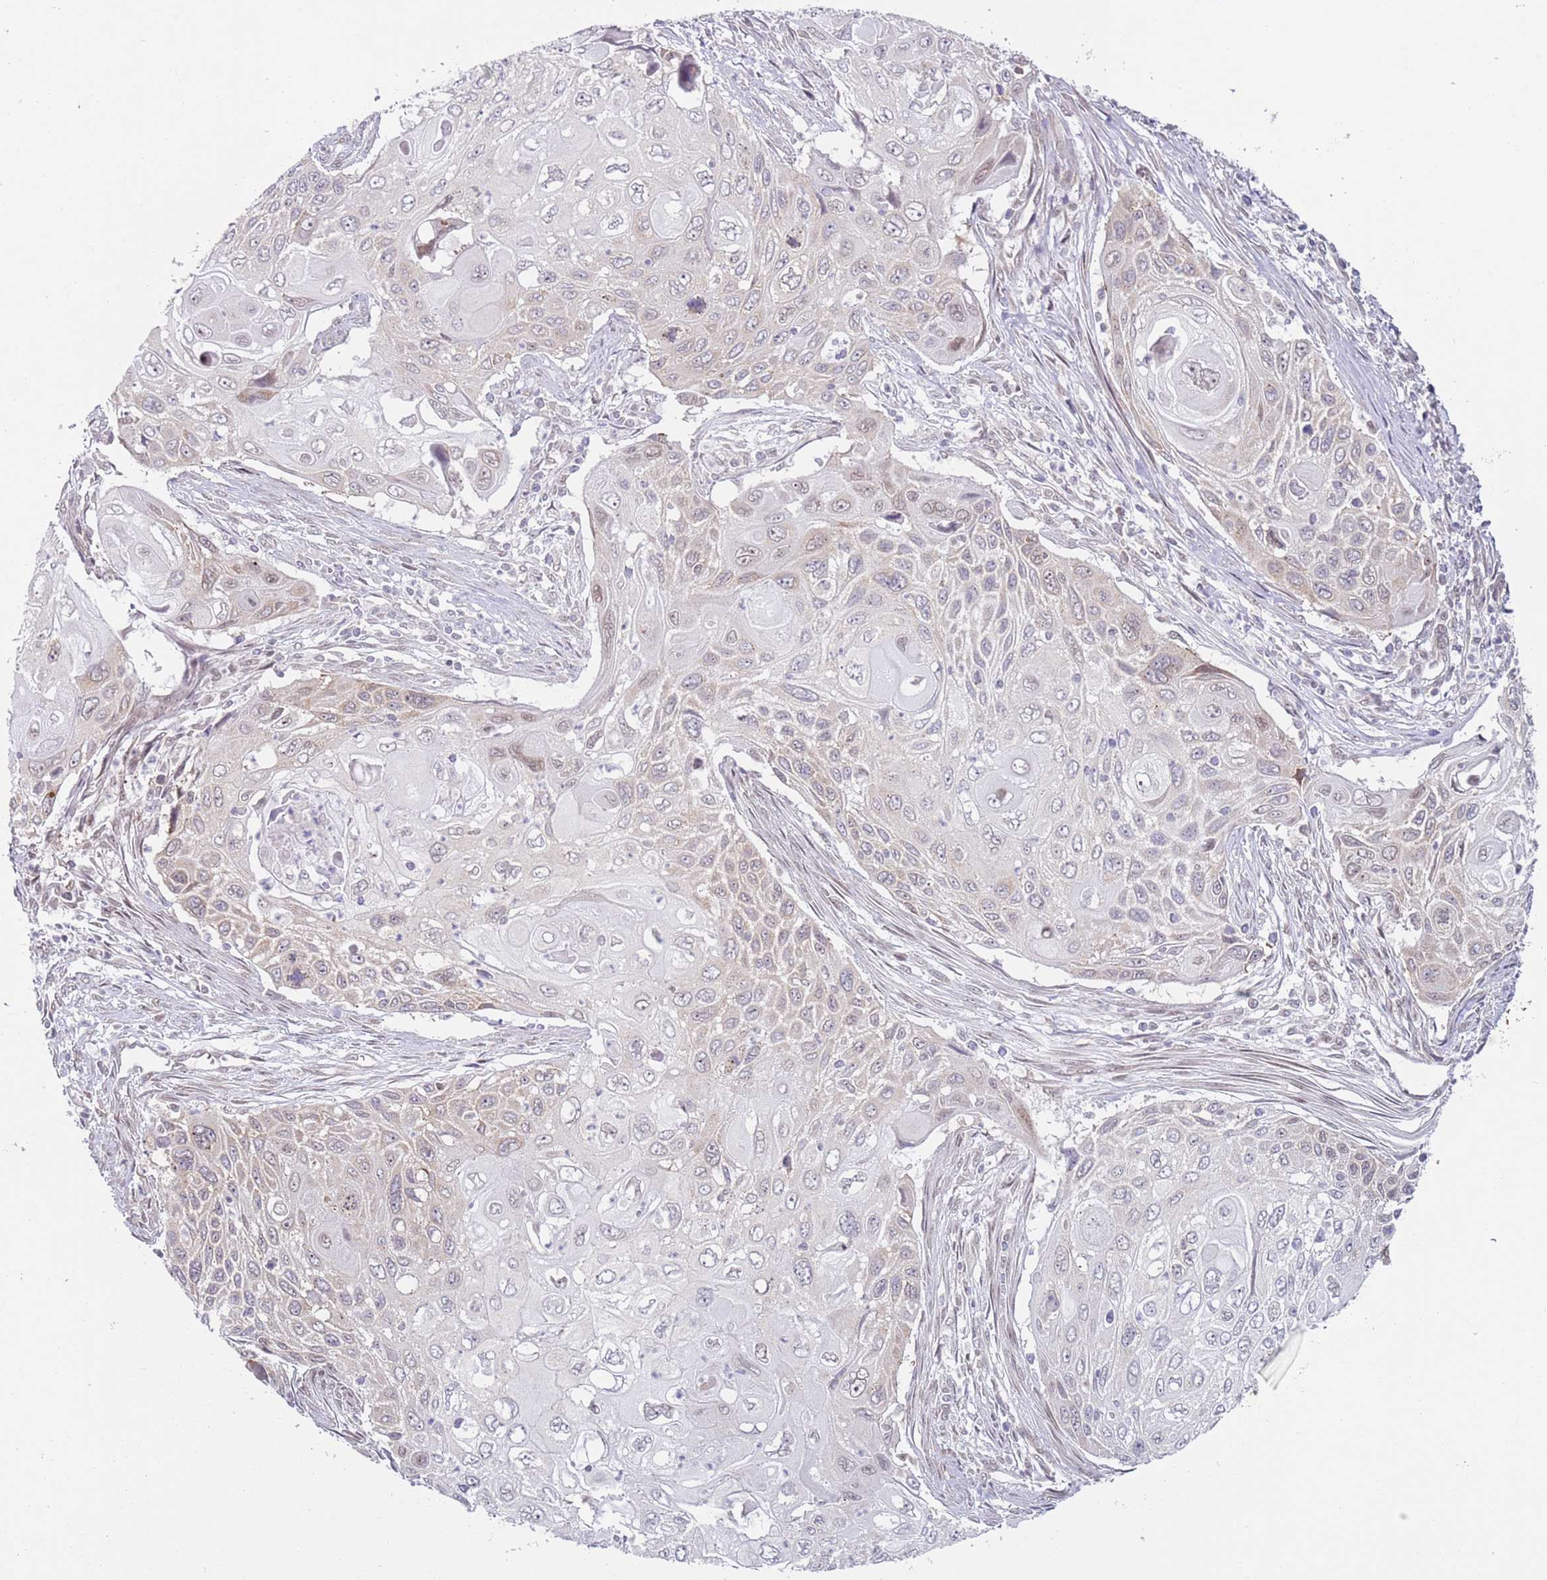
{"staining": {"intensity": "weak", "quantity": "<25%", "location": "cytoplasmic/membranous"}, "tissue": "cervical cancer", "cell_type": "Tumor cells", "image_type": "cancer", "snomed": [{"axis": "morphology", "description": "Squamous cell carcinoma, NOS"}, {"axis": "topography", "description": "Cervix"}], "caption": "This is a photomicrograph of IHC staining of cervical cancer, which shows no staining in tumor cells.", "gene": "SLC25A32", "patient": {"sex": "female", "age": 70}}